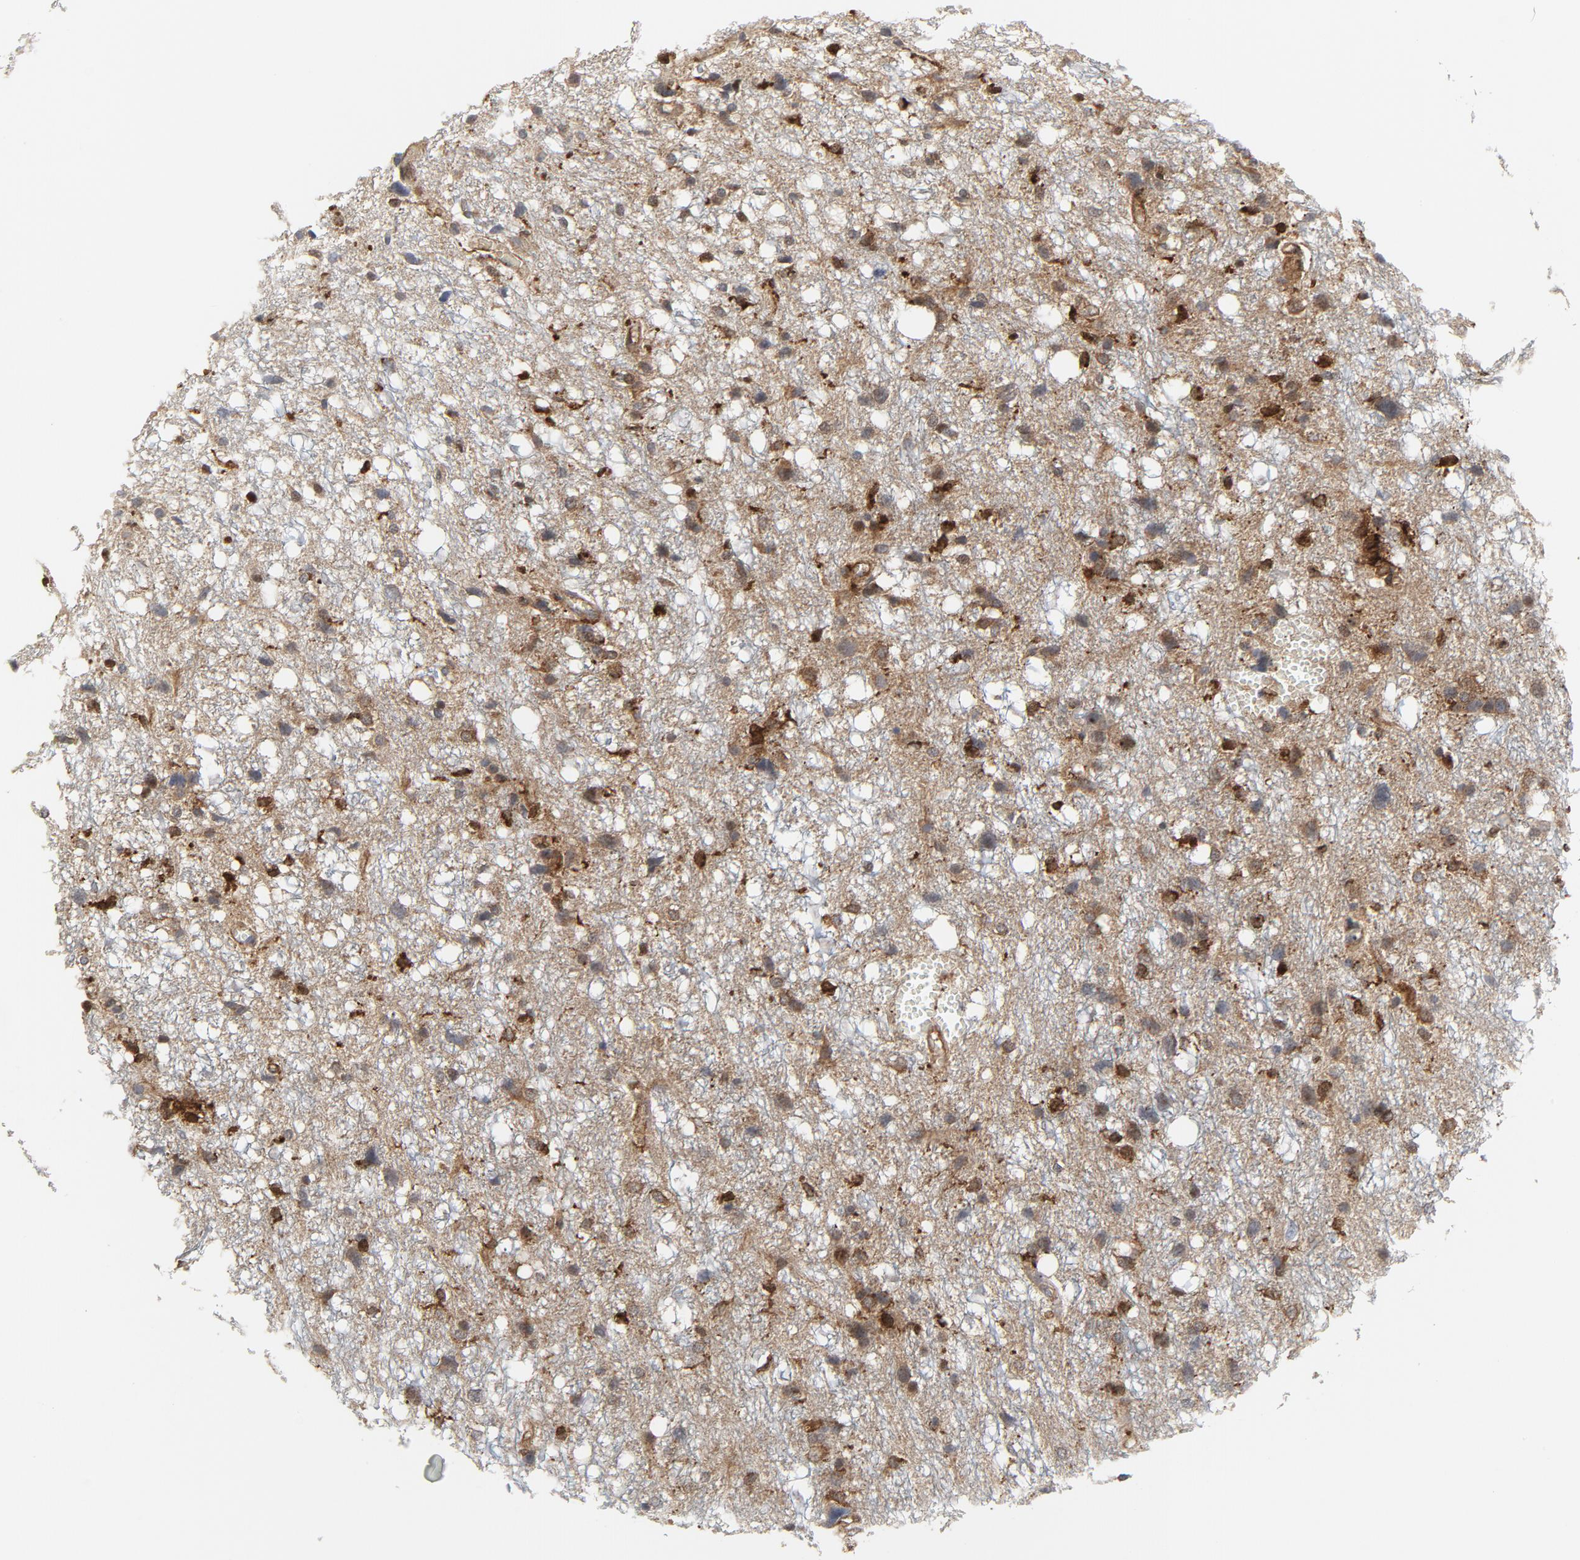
{"staining": {"intensity": "moderate", "quantity": ">75%", "location": "cytoplasmic/membranous"}, "tissue": "glioma", "cell_type": "Tumor cells", "image_type": "cancer", "snomed": [{"axis": "morphology", "description": "Glioma, malignant, High grade"}, {"axis": "topography", "description": "Brain"}], "caption": "Approximately >75% of tumor cells in malignant high-grade glioma demonstrate moderate cytoplasmic/membranous protein positivity as visualized by brown immunohistochemical staining.", "gene": "YES1", "patient": {"sex": "female", "age": 59}}